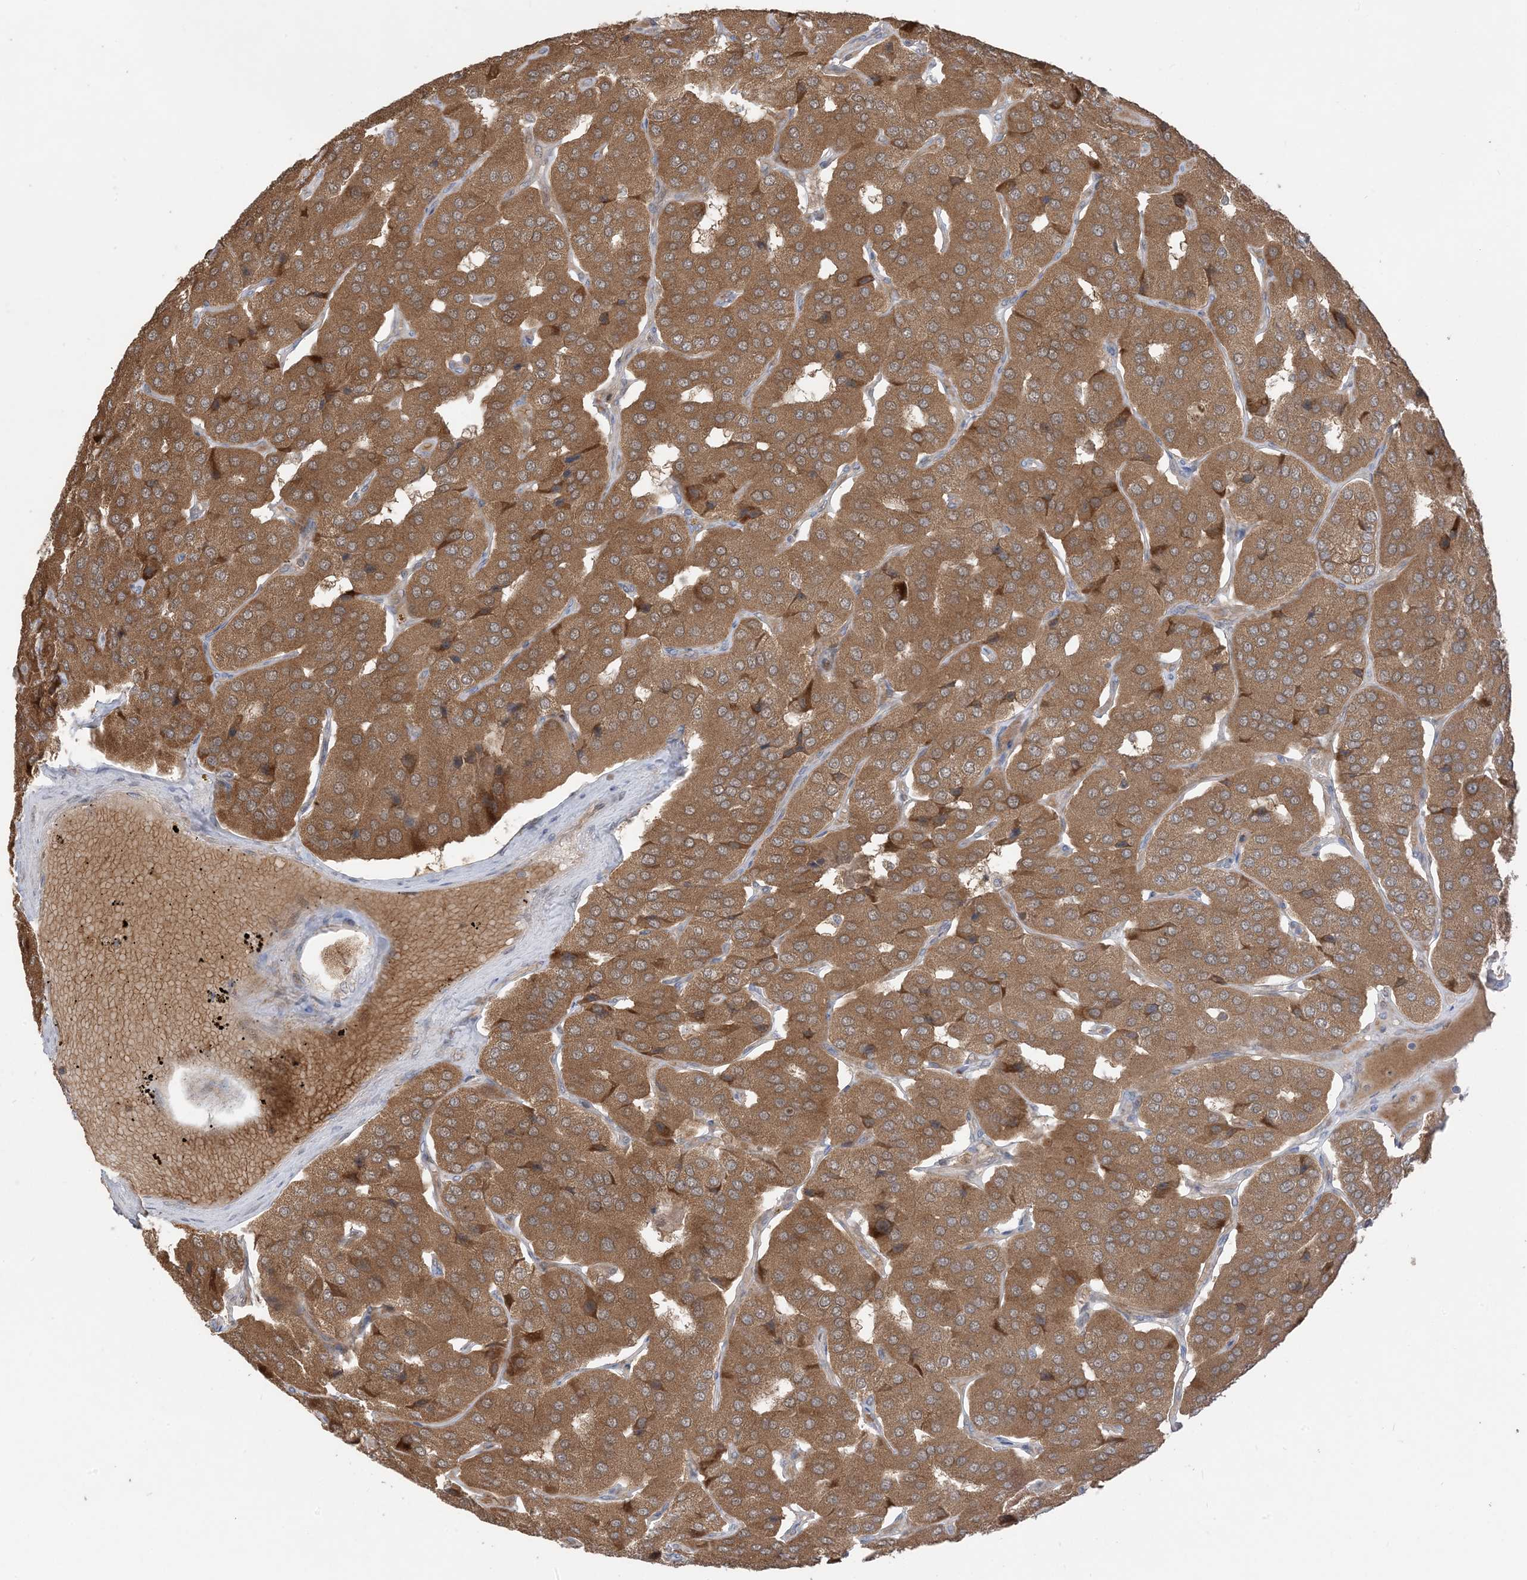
{"staining": {"intensity": "moderate", "quantity": ">75%", "location": "cytoplasmic/membranous"}, "tissue": "parathyroid gland", "cell_type": "Glandular cells", "image_type": "normal", "snomed": [{"axis": "morphology", "description": "Normal tissue, NOS"}, {"axis": "morphology", "description": "Adenoma, NOS"}, {"axis": "topography", "description": "Parathyroid gland"}], "caption": "Glandular cells display medium levels of moderate cytoplasmic/membranous staining in approximately >75% of cells in normal human parathyroid gland.", "gene": "PUSL1", "patient": {"sex": "female", "age": 86}}